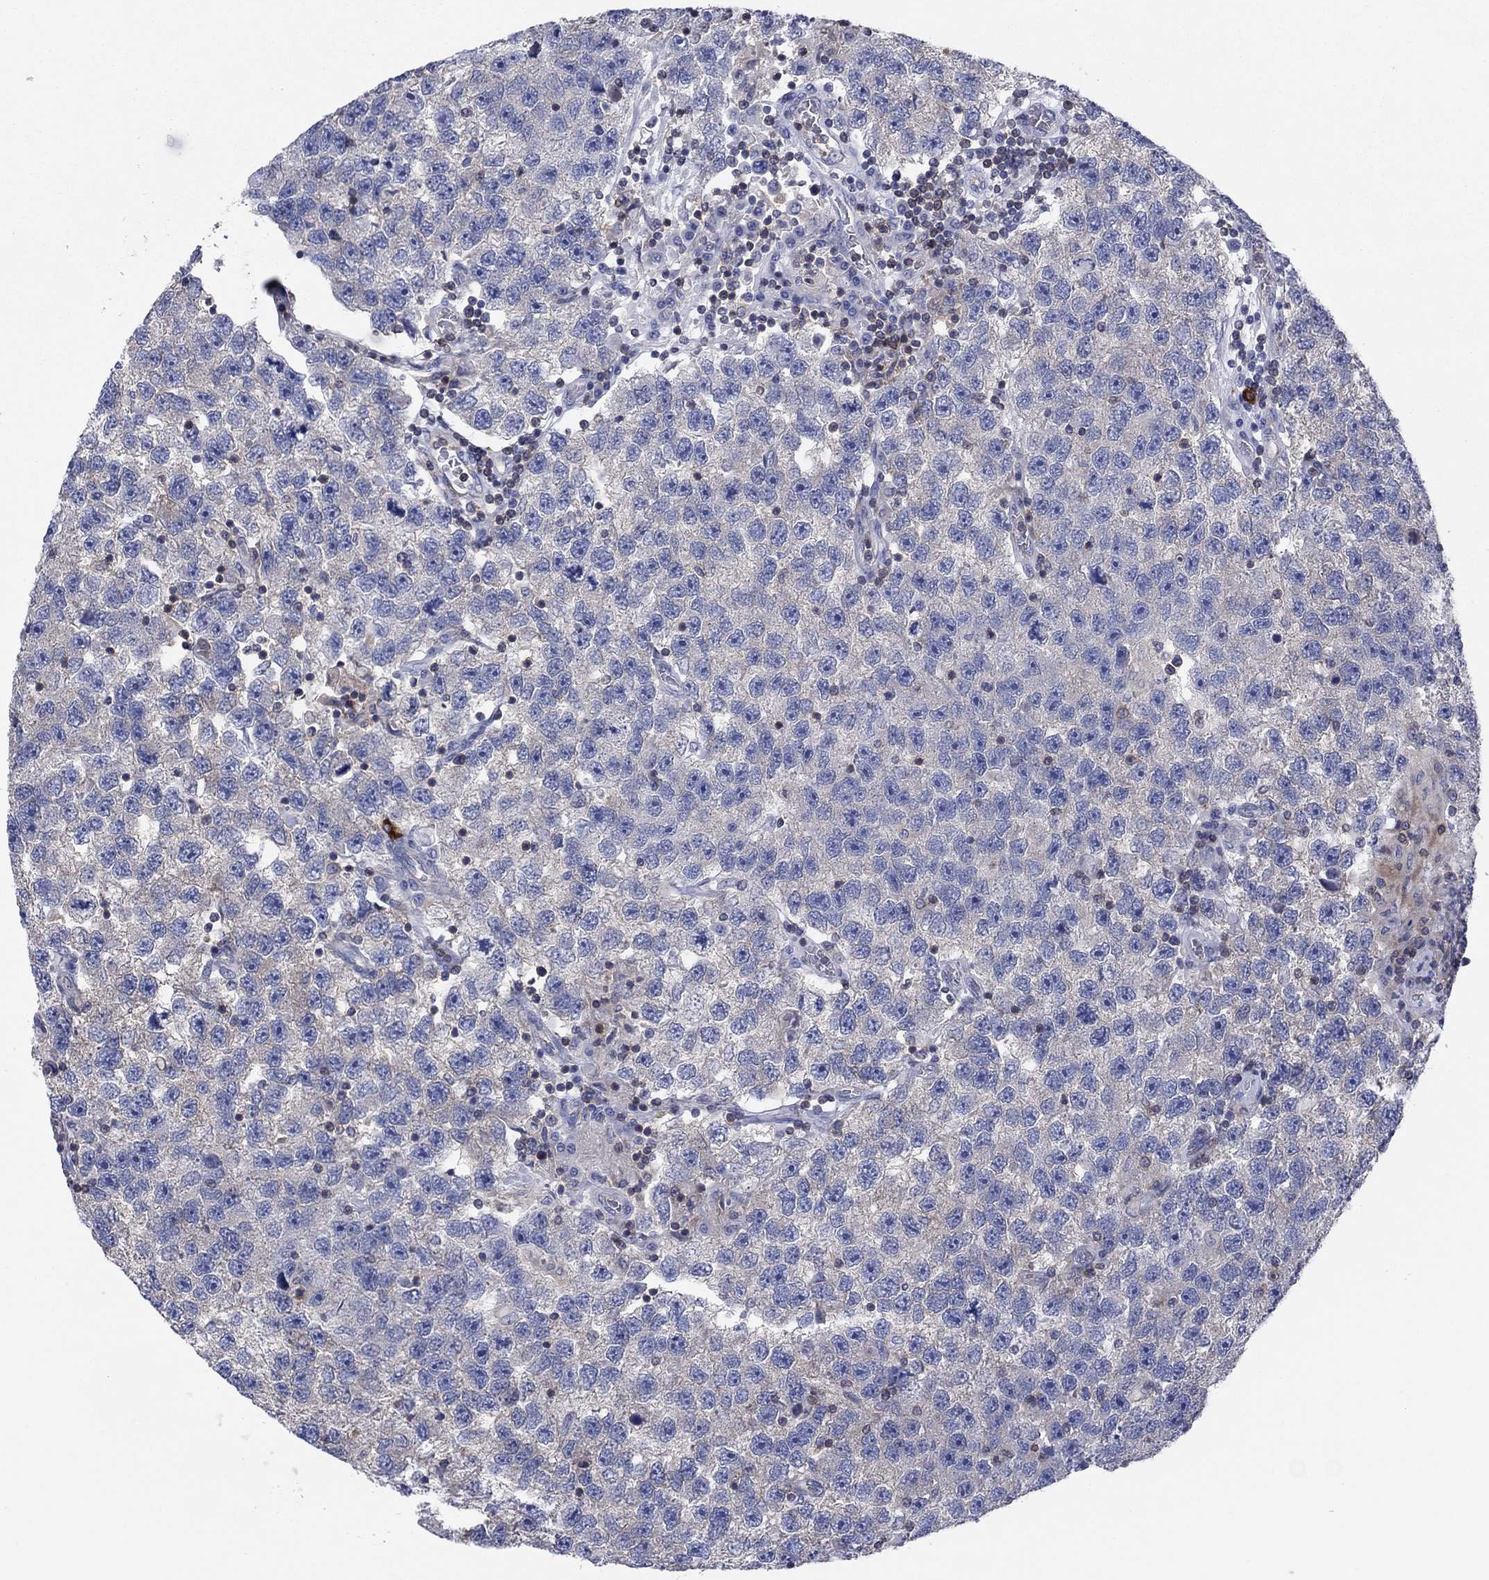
{"staining": {"intensity": "negative", "quantity": "none", "location": "none"}, "tissue": "testis cancer", "cell_type": "Tumor cells", "image_type": "cancer", "snomed": [{"axis": "morphology", "description": "Seminoma, NOS"}, {"axis": "topography", "description": "Testis"}], "caption": "The histopathology image shows no staining of tumor cells in testis cancer.", "gene": "PVR", "patient": {"sex": "male", "age": 26}}